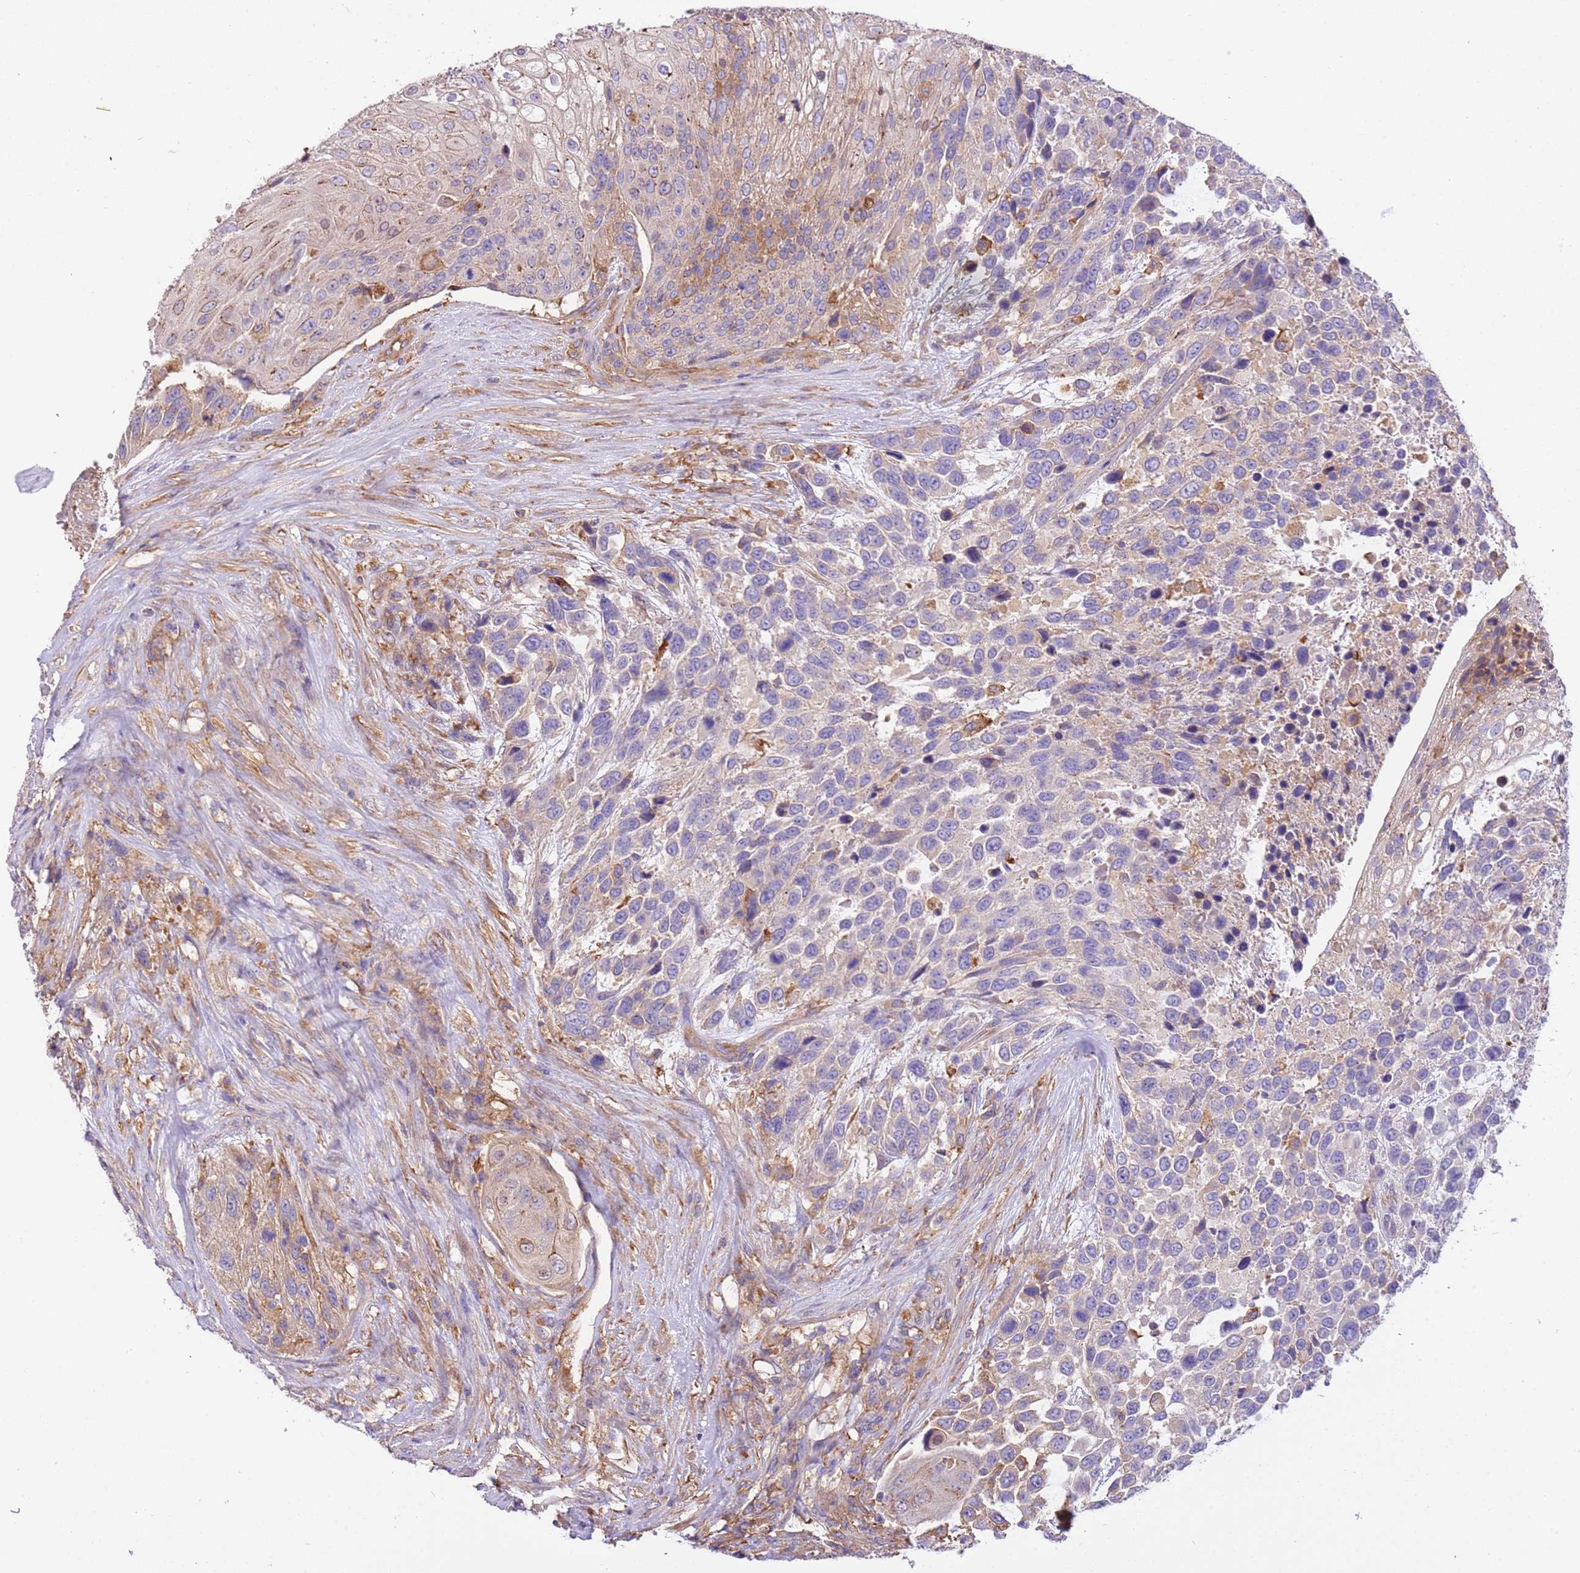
{"staining": {"intensity": "weak", "quantity": "<25%", "location": "cytoplasmic/membranous"}, "tissue": "urothelial cancer", "cell_type": "Tumor cells", "image_type": "cancer", "snomed": [{"axis": "morphology", "description": "Urothelial carcinoma, High grade"}, {"axis": "topography", "description": "Urinary bladder"}], "caption": "Photomicrograph shows no protein positivity in tumor cells of high-grade urothelial carcinoma tissue.", "gene": "NAALADL1", "patient": {"sex": "female", "age": 70}}